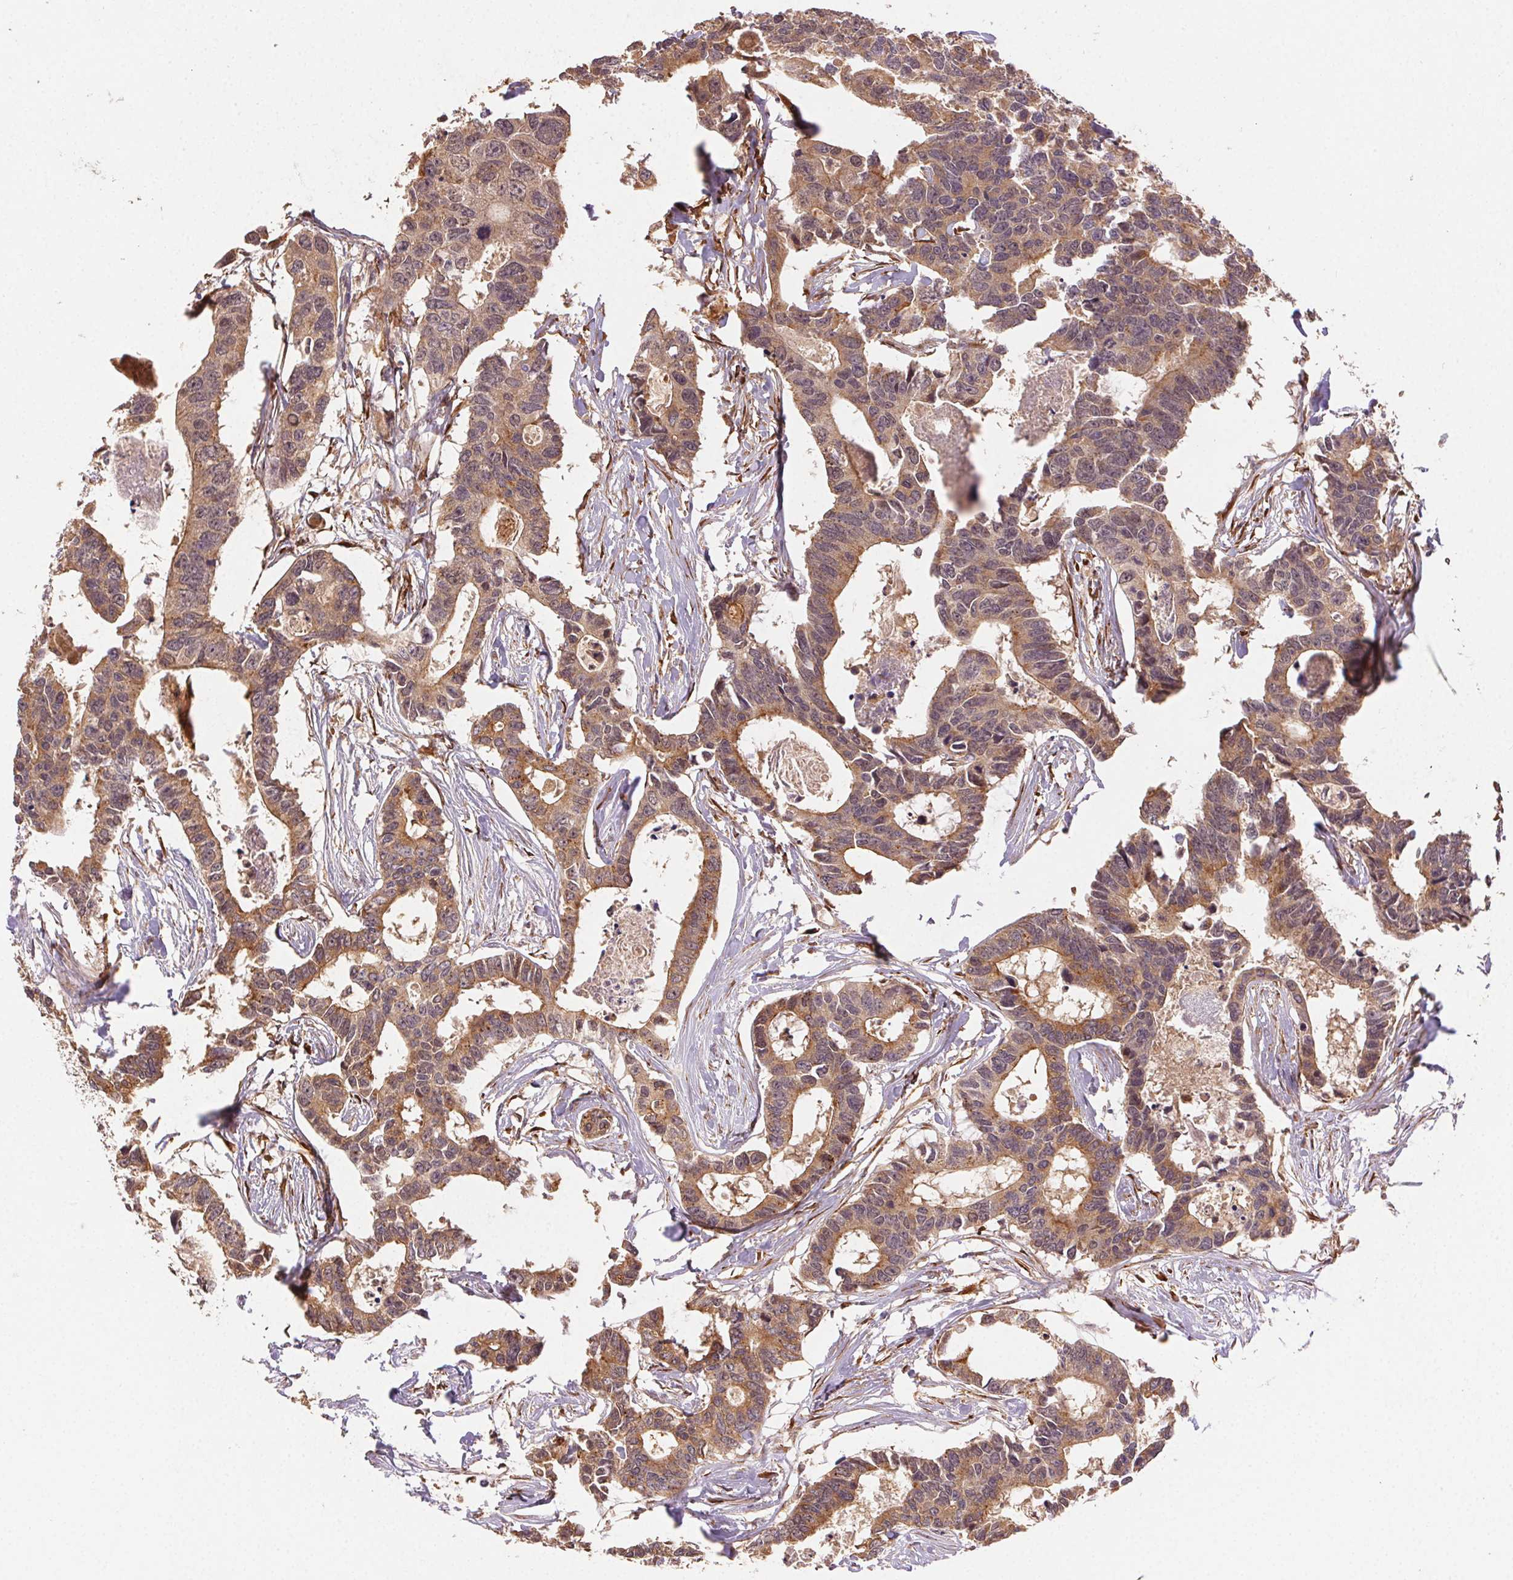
{"staining": {"intensity": "moderate", "quantity": ">75%", "location": "cytoplasmic/membranous"}, "tissue": "colorectal cancer", "cell_type": "Tumor cells", "image_type": "cancer", "snomed": [{"axis": "morphology", "description": "Adenocarcinoma, NOS"}, {"axis": "topography", "description": "Rectum"}], "caption": "Colorectal cancer (adenocarcinoma) stained with a protein marker exhibits moderate staining in tumor cells.", "gene": "KLHL15", "patient": {"sex": "male", "age": 57}}